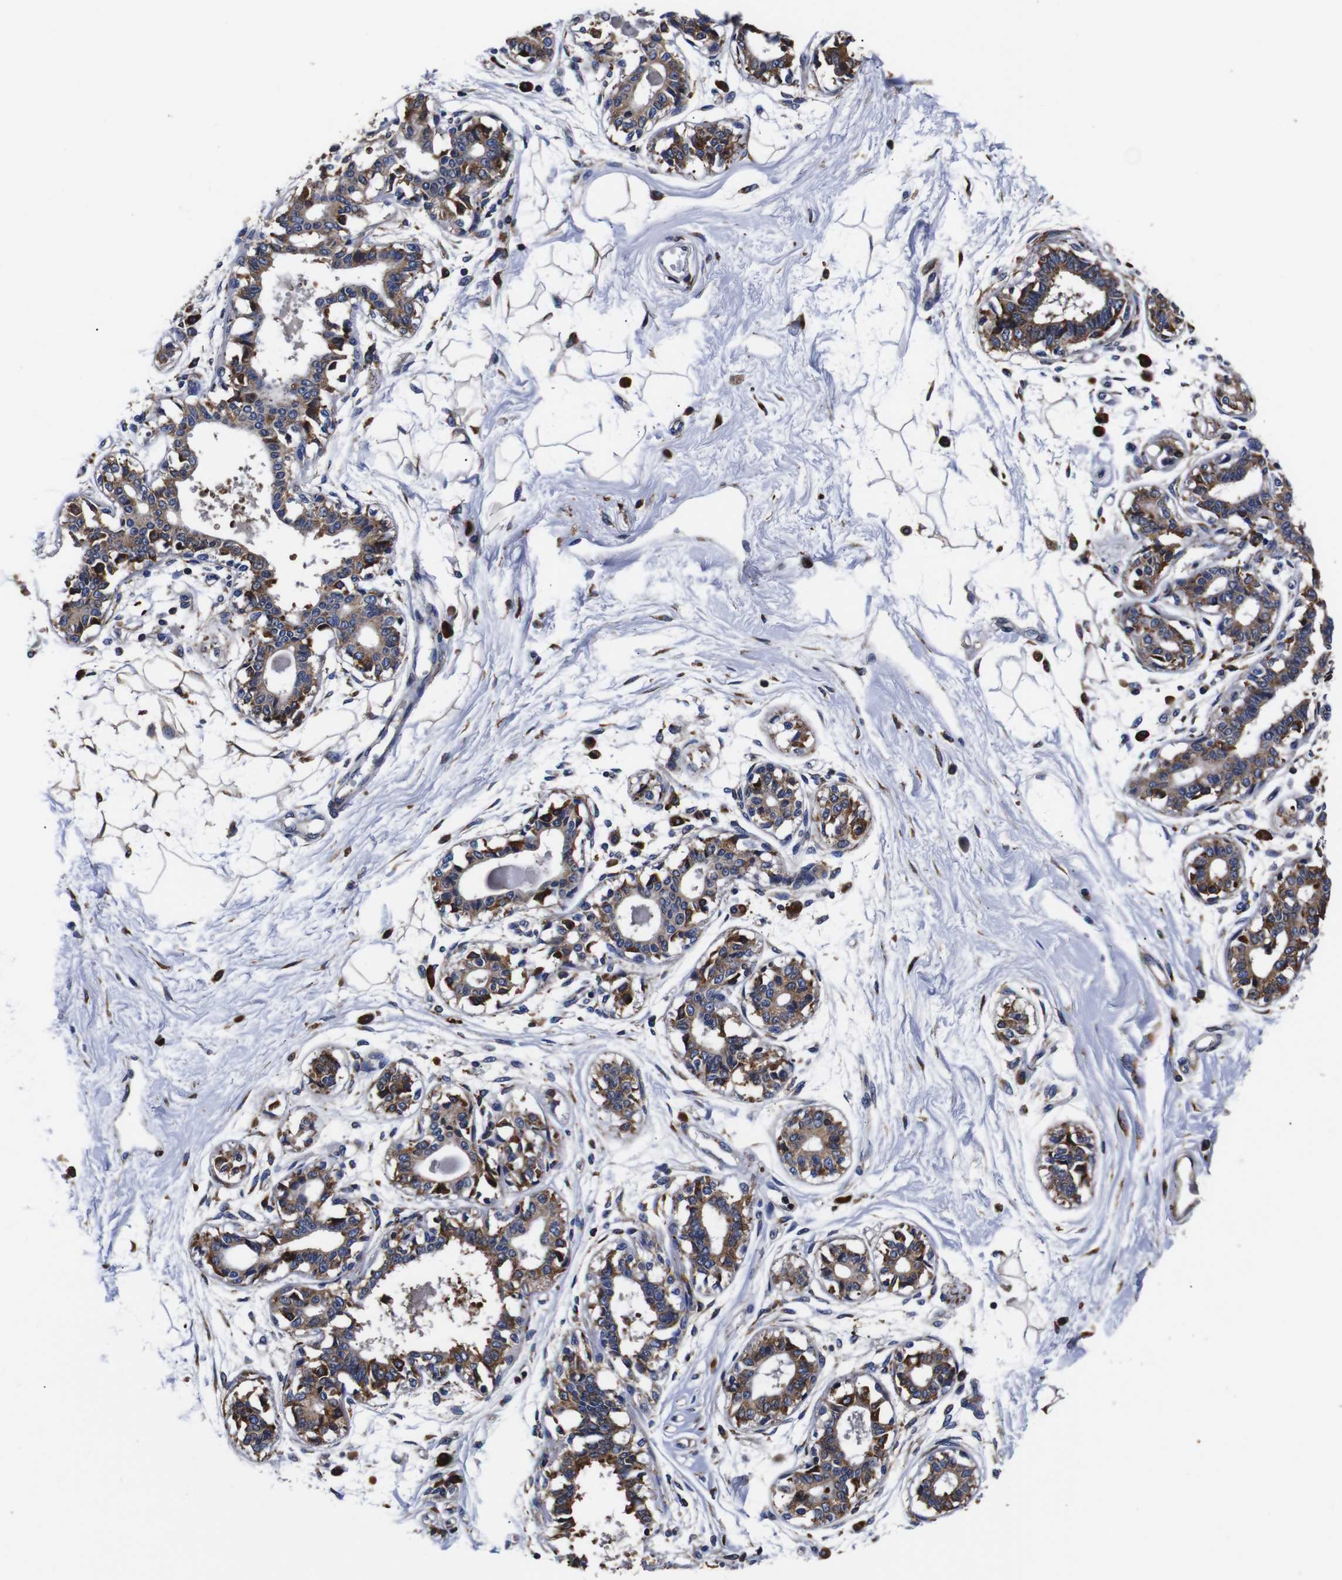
{"staining": {"intensity": "moderate", "quantity": ">75%", "location": "cytoplasmic/membranous"}, "tissue": "breast", "cell_type": "Adipocytes", "image_type": "normal", "snomed": [{"axis": "morphology", "description": "Normal tissue, NOS"}, {"axis": "topography", "description": "Breast"}], "caption": "IHC image of unremarkable breast: human breast stained using immunohistochemistry (IHC) reveals medium levels of moderate protein expression localized specifically in the cytoplasmic/membranous of adipocytes, appearing as a cytoplasmic/membranous brown color.", "gene": "PPIB", "patient": {"sex": "female", "age": 45}}